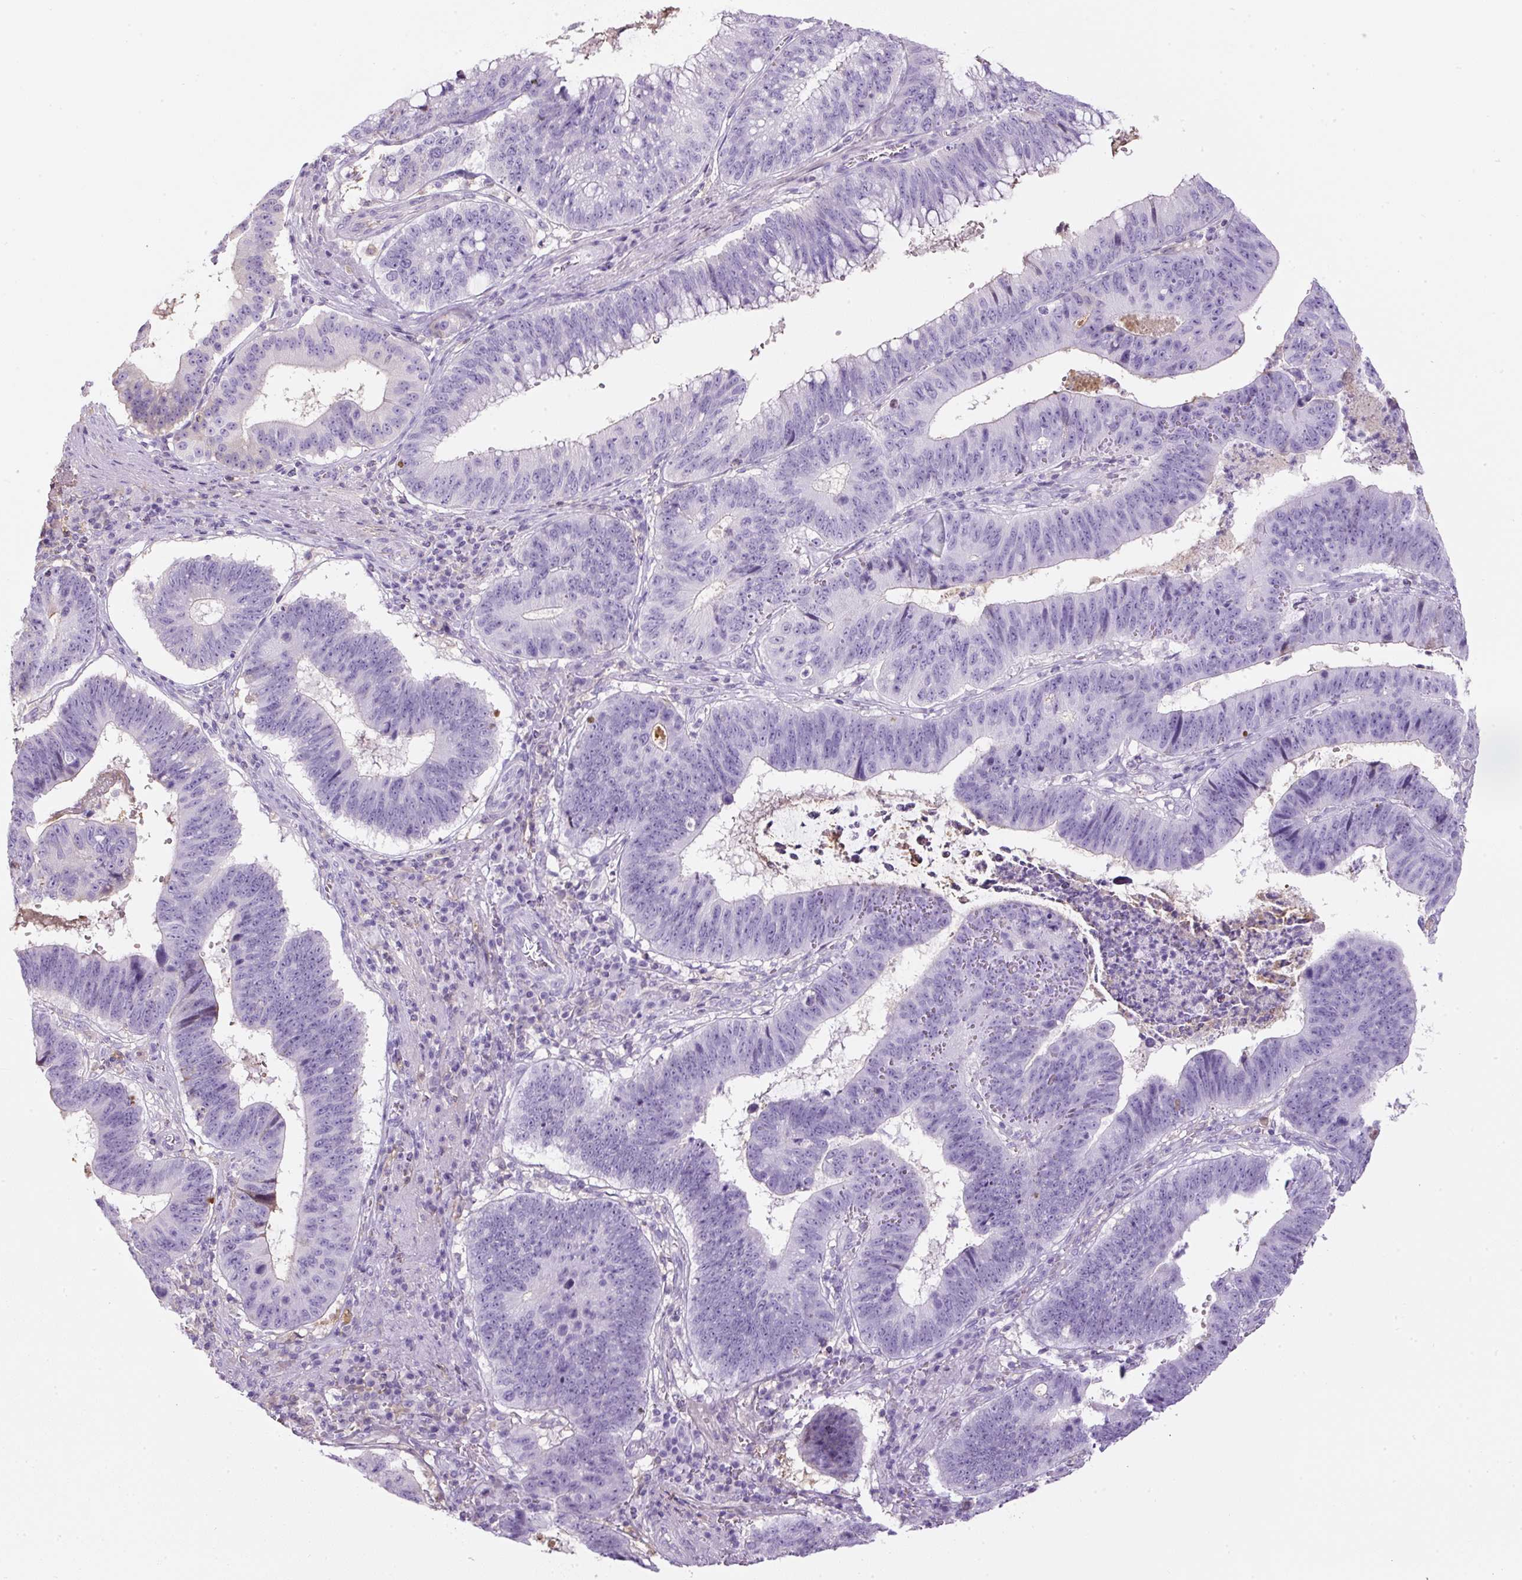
{"staining": {"intensity": "negative", "quantity": "none", "location": "none"}, "tissue": "stomach cancer", "cell_type": "Tumor cells", "image_type": "cancer", "snomed": [{"axis": "morphology", "description": "Adenocarcinoma, NOS"}, {"axis": "topography", "description": "Stomach"}], "caption": "Immunohistochemistry micrograph of neoplastic tissue: stomach cancer (adenocarcinoma) stained with DAB (3,3'-diaminobenzidine) reveals no significant protein positivity in tumor cells.", "gene": "APOA1", "patient": {"sex": "male", "age": 59}}